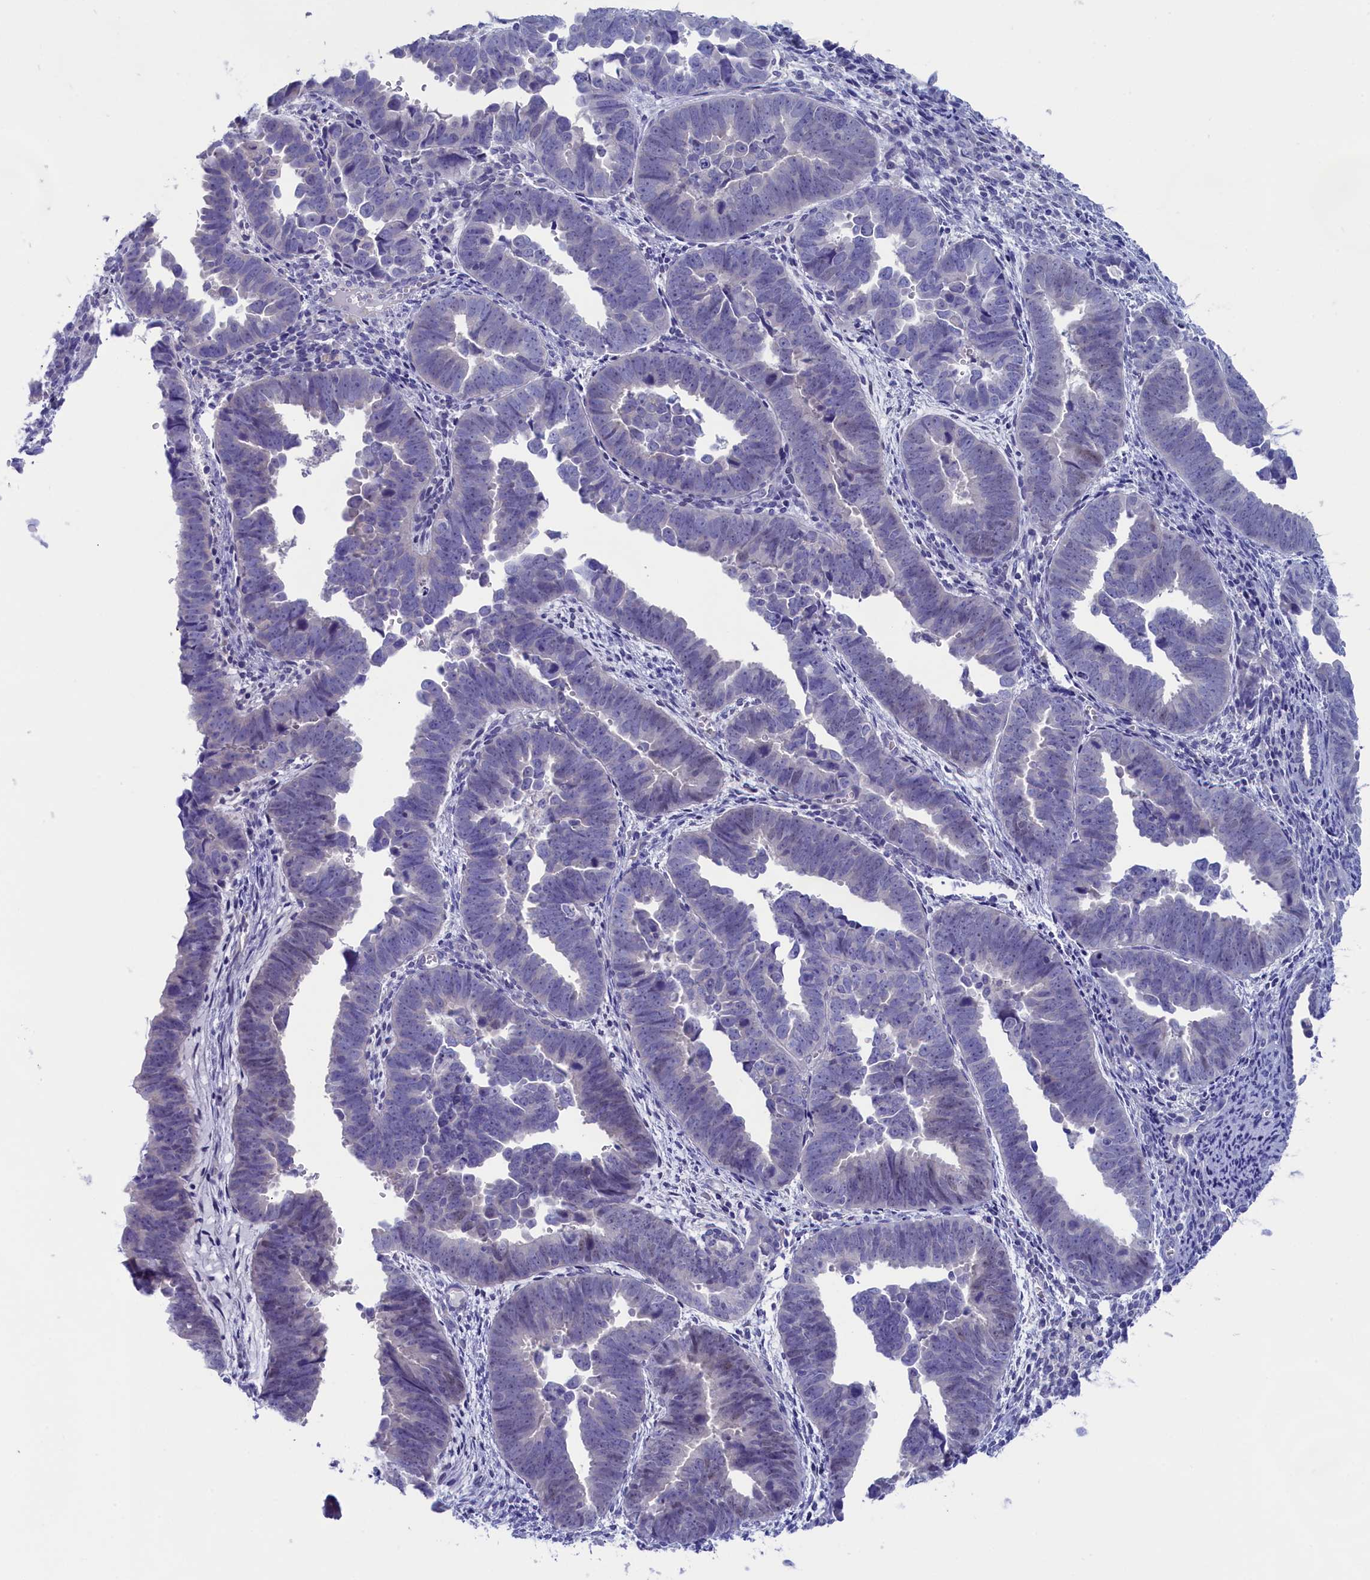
{"staining": {"intensity": "negative", "quantity": "none", "location": "none"}, "tissue": "endometrial cancer", "cell_type": "Tumor cells", "image_type": "cancer", "snomed": [{"axis": "morphology", "description": "Adenocarcinoma, NOS"}, {"axis": "topography", "description": "Endometrium"}], "caption": "Immunohistochemistry micrograph of human adenocarcinoma (endometrial) stained for a protein (brown), which exhibits no positivity in tumor cells.", "gene": "VPS35L", "patient": {"sex": "female", "age": 75}}